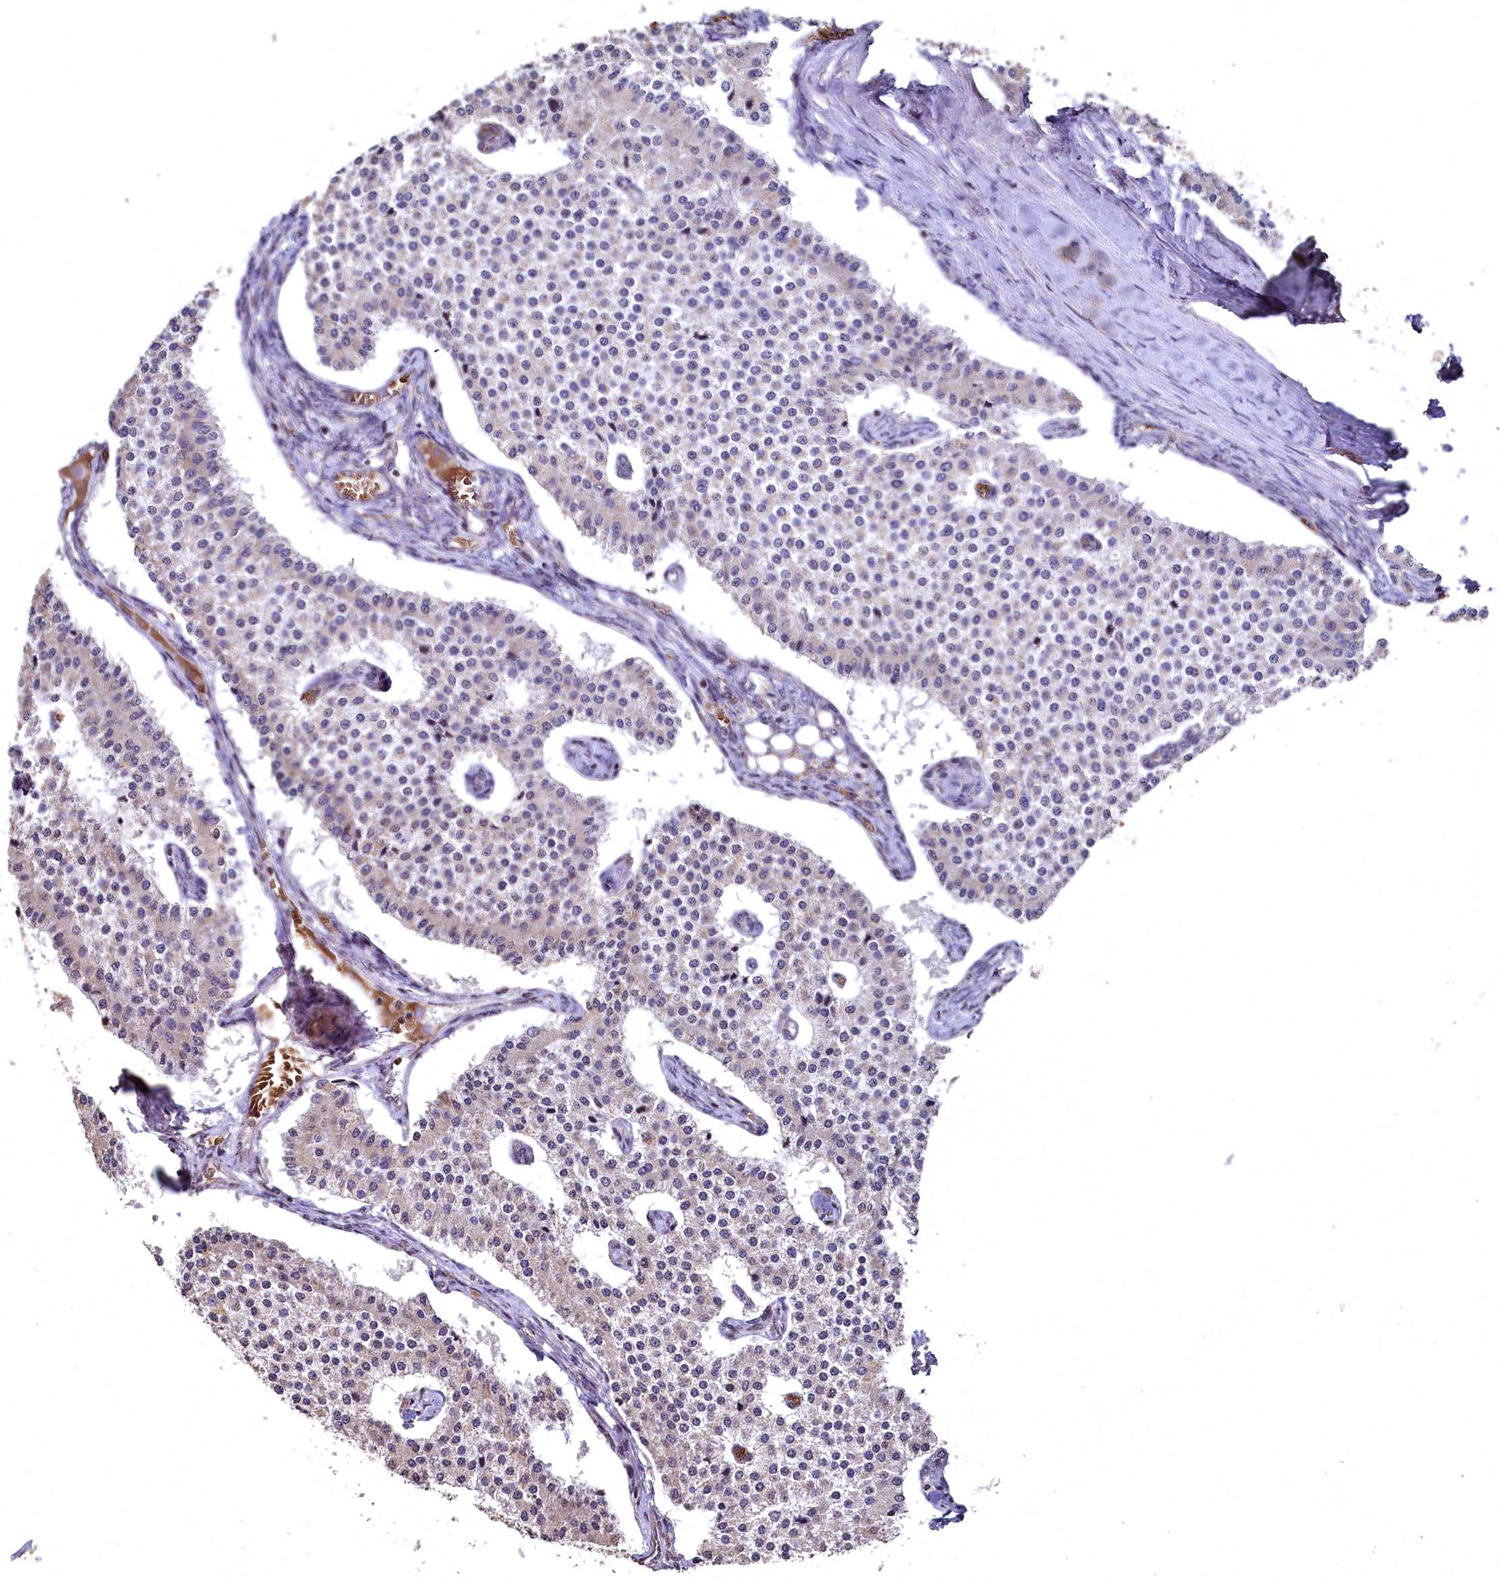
{"staining": {"intensity": "negative", "quantity": "none", "location": "none"}, "tissue": "carcinoid", "cell_type": "Tumor cells", "image_type": "cancer", "snomed": [{"axis": "morphology", "description": "Carcinoid, malignant, NOS"}, {"axis": "topography", "description": "Colon"}], "caption": "Tumor cells show no significant protein expression in carcinoid (malignant).", "gene": "SPTA1", "patient": {"sex": "female", "age": 52}}